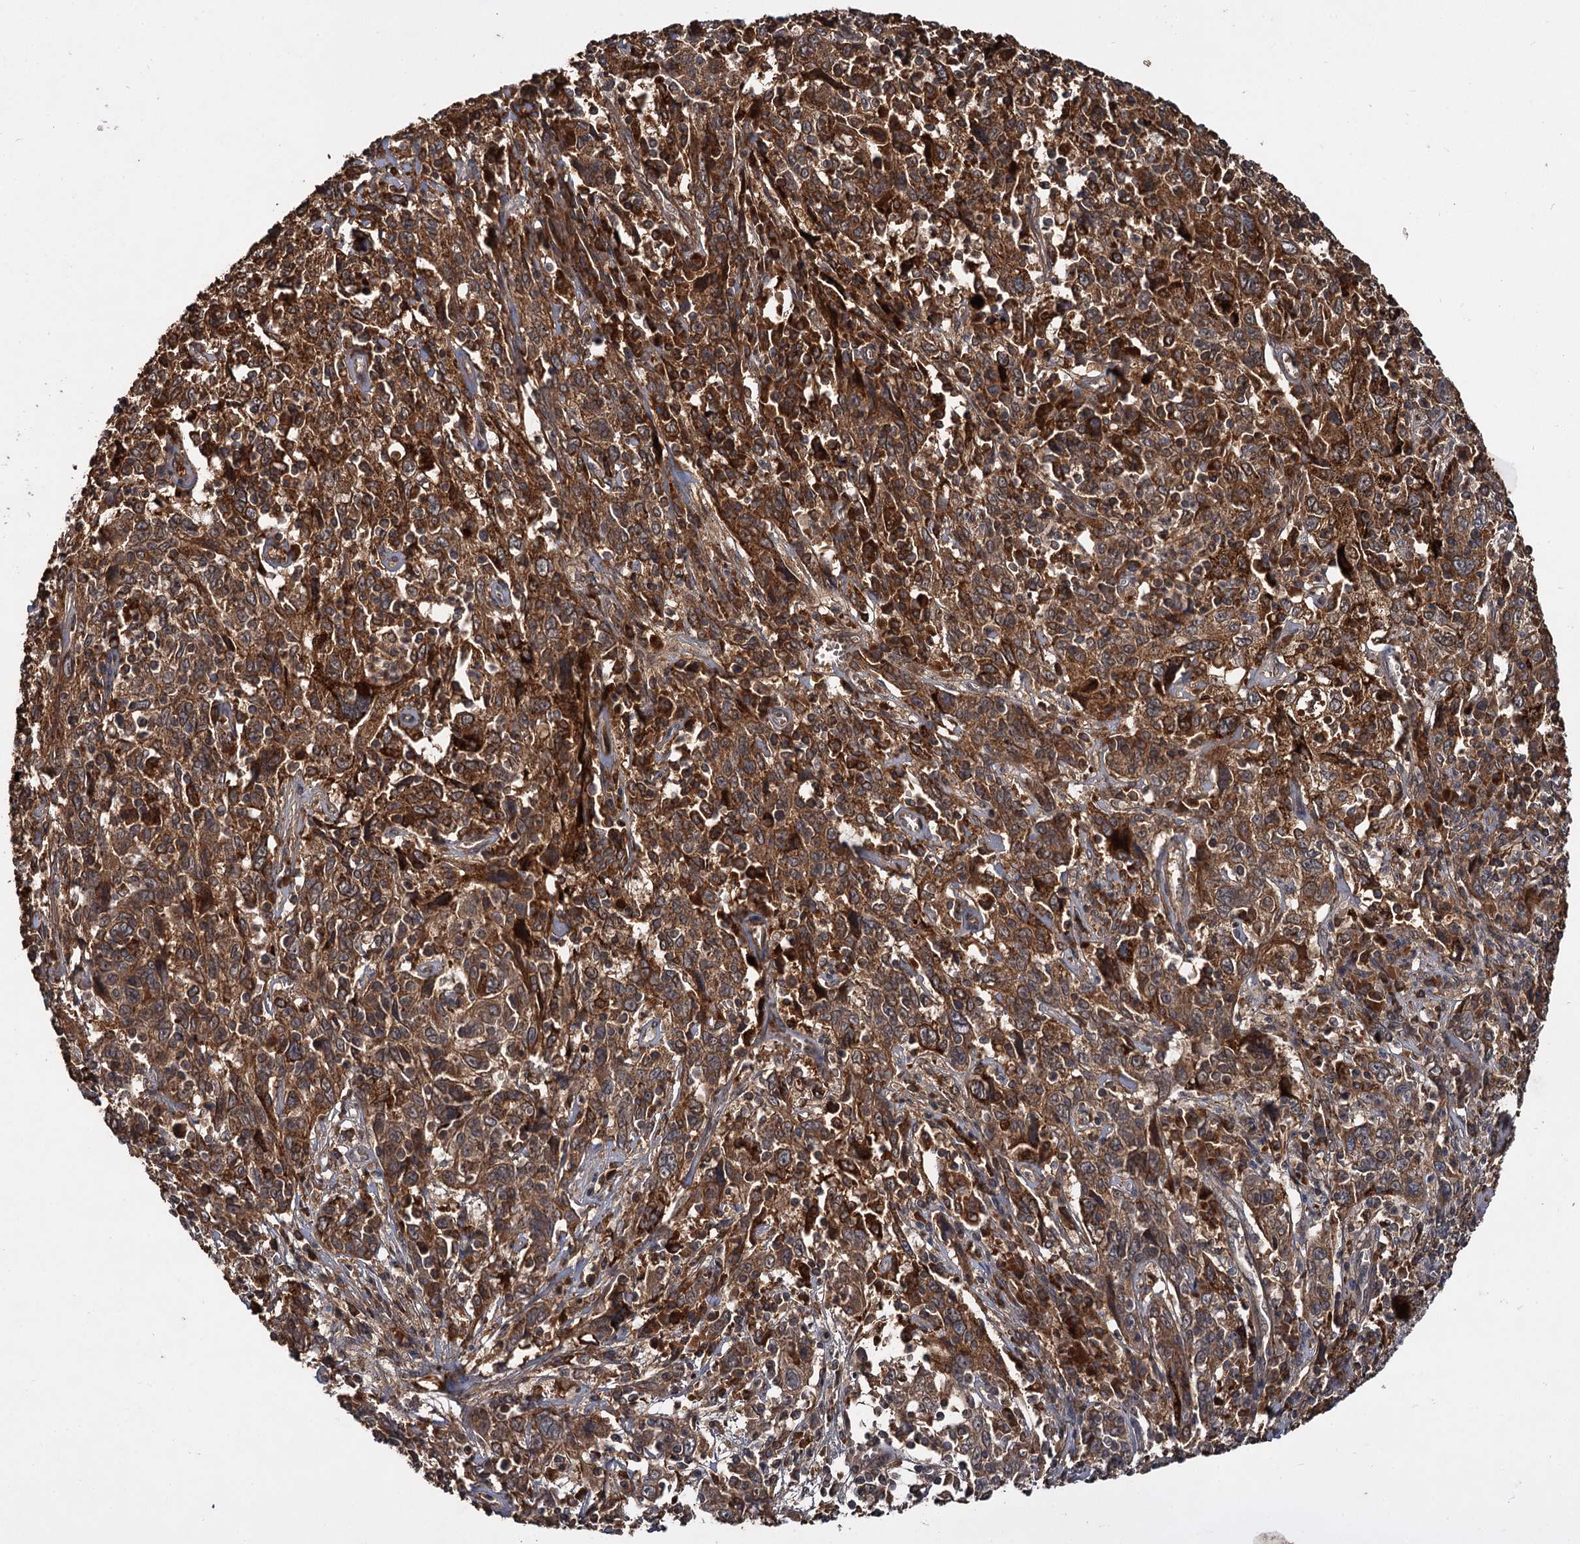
{"staining": {"intensity": "moderate", "quantity": ">75%", "location": "cytoplasmic/membranous"}, "tissue": "cervical cancer", "cell_type": "Tumor cells", "image_type": "cancer", "snomed": [{"axis": "morphology", "description": "Squamous cell carcinoma, NOS"}, {"axis": "topography", "description": "Cervix"}], "caption": "Protein staining of cervical cancer tissue shows moderate cytoplasmic/membranous staining in approximately >75% of tumor cells.", "gene": "MBD6", "patient": {"sex": "female", "age": 46}}